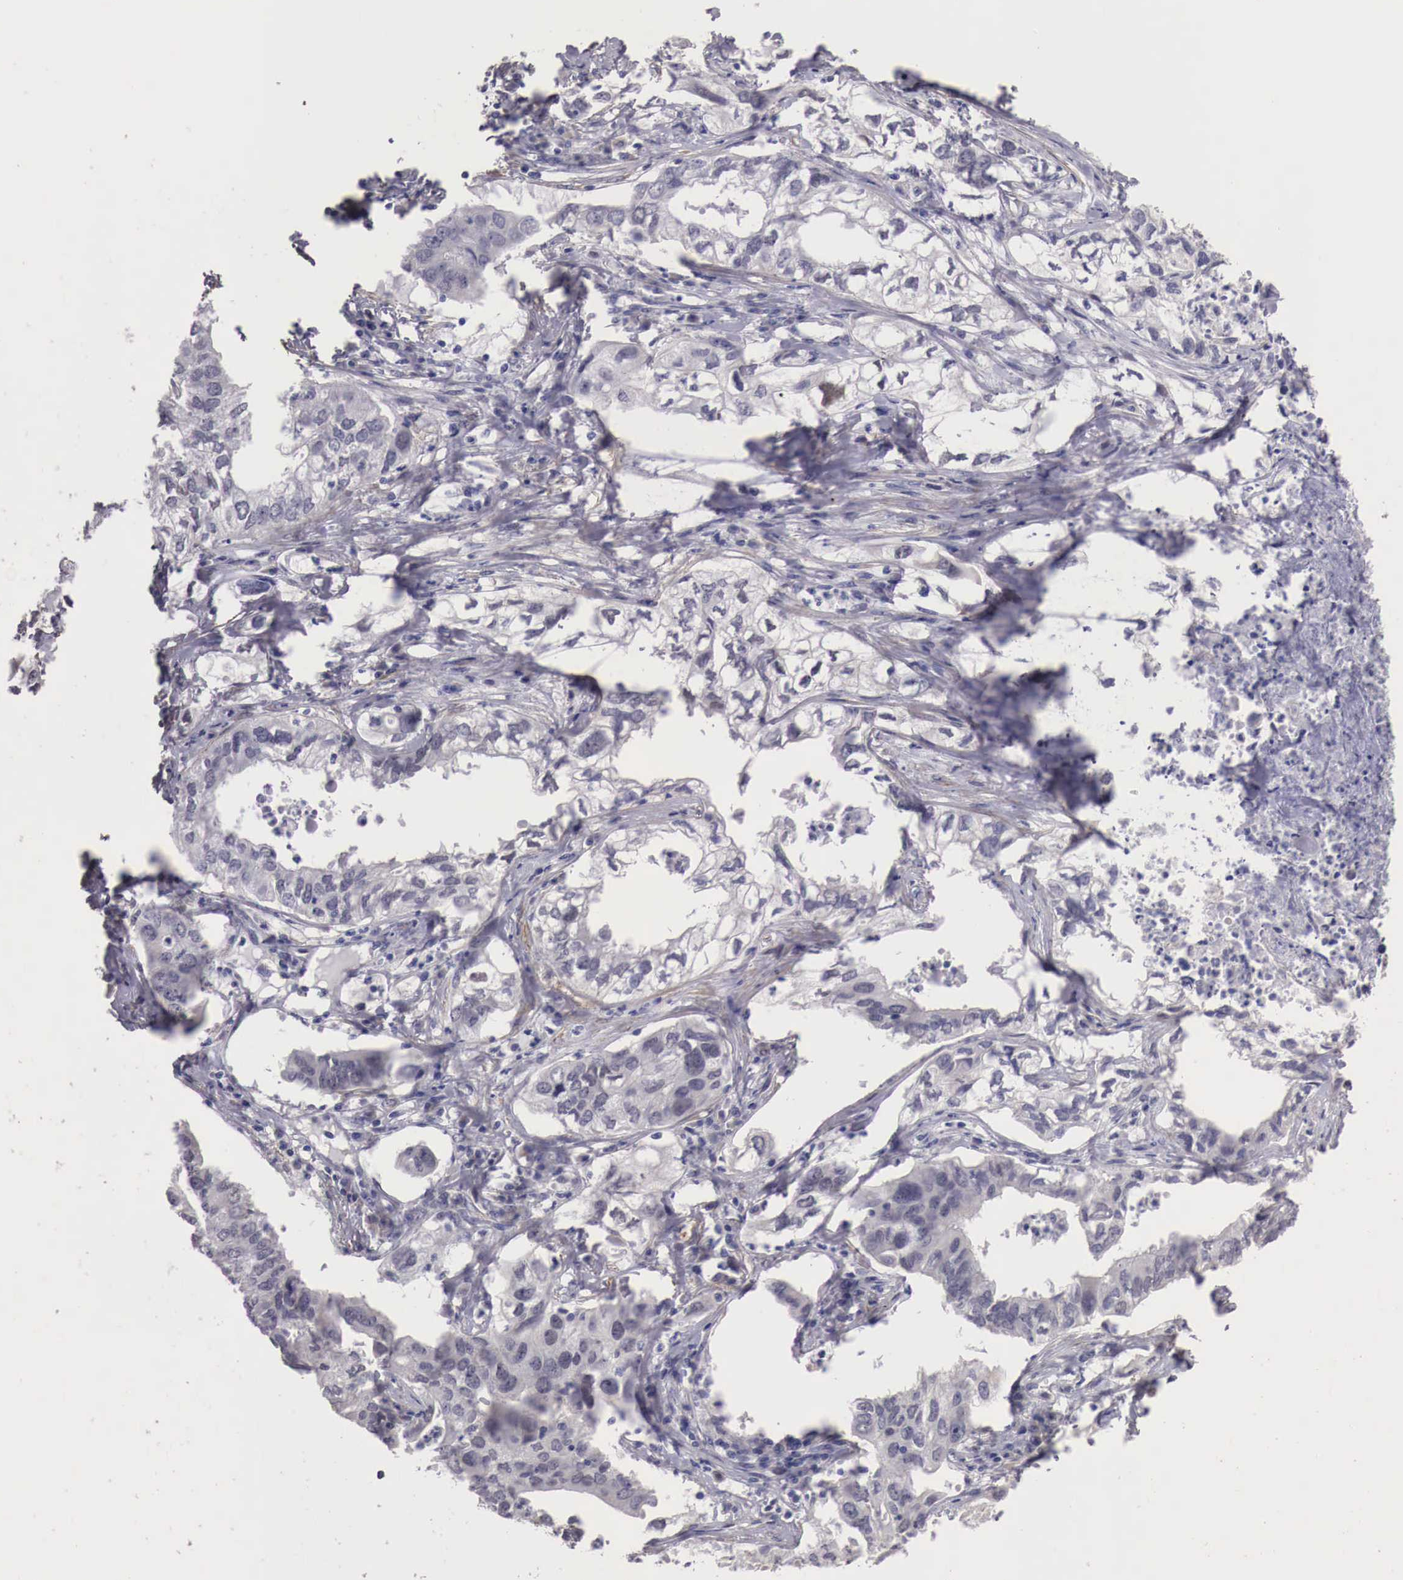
{"staining": {"intensity": "negative", "quantity": "none", "location": "none"}, "tissue": "lung cancer", "cell_type": "Tumor cells", "image_type": "cancer", "snomed": [{"axis": "morphology", "description": "Adenocarcinoma, NOS"}, {"axis": "topography", "description": "Lung"}], "caption": "IHC of human adenocarcinoma (lung) shows no staining in tumor cells.", "gene": "ENOX2", "patient": {"sex": "male", "age": 48}}